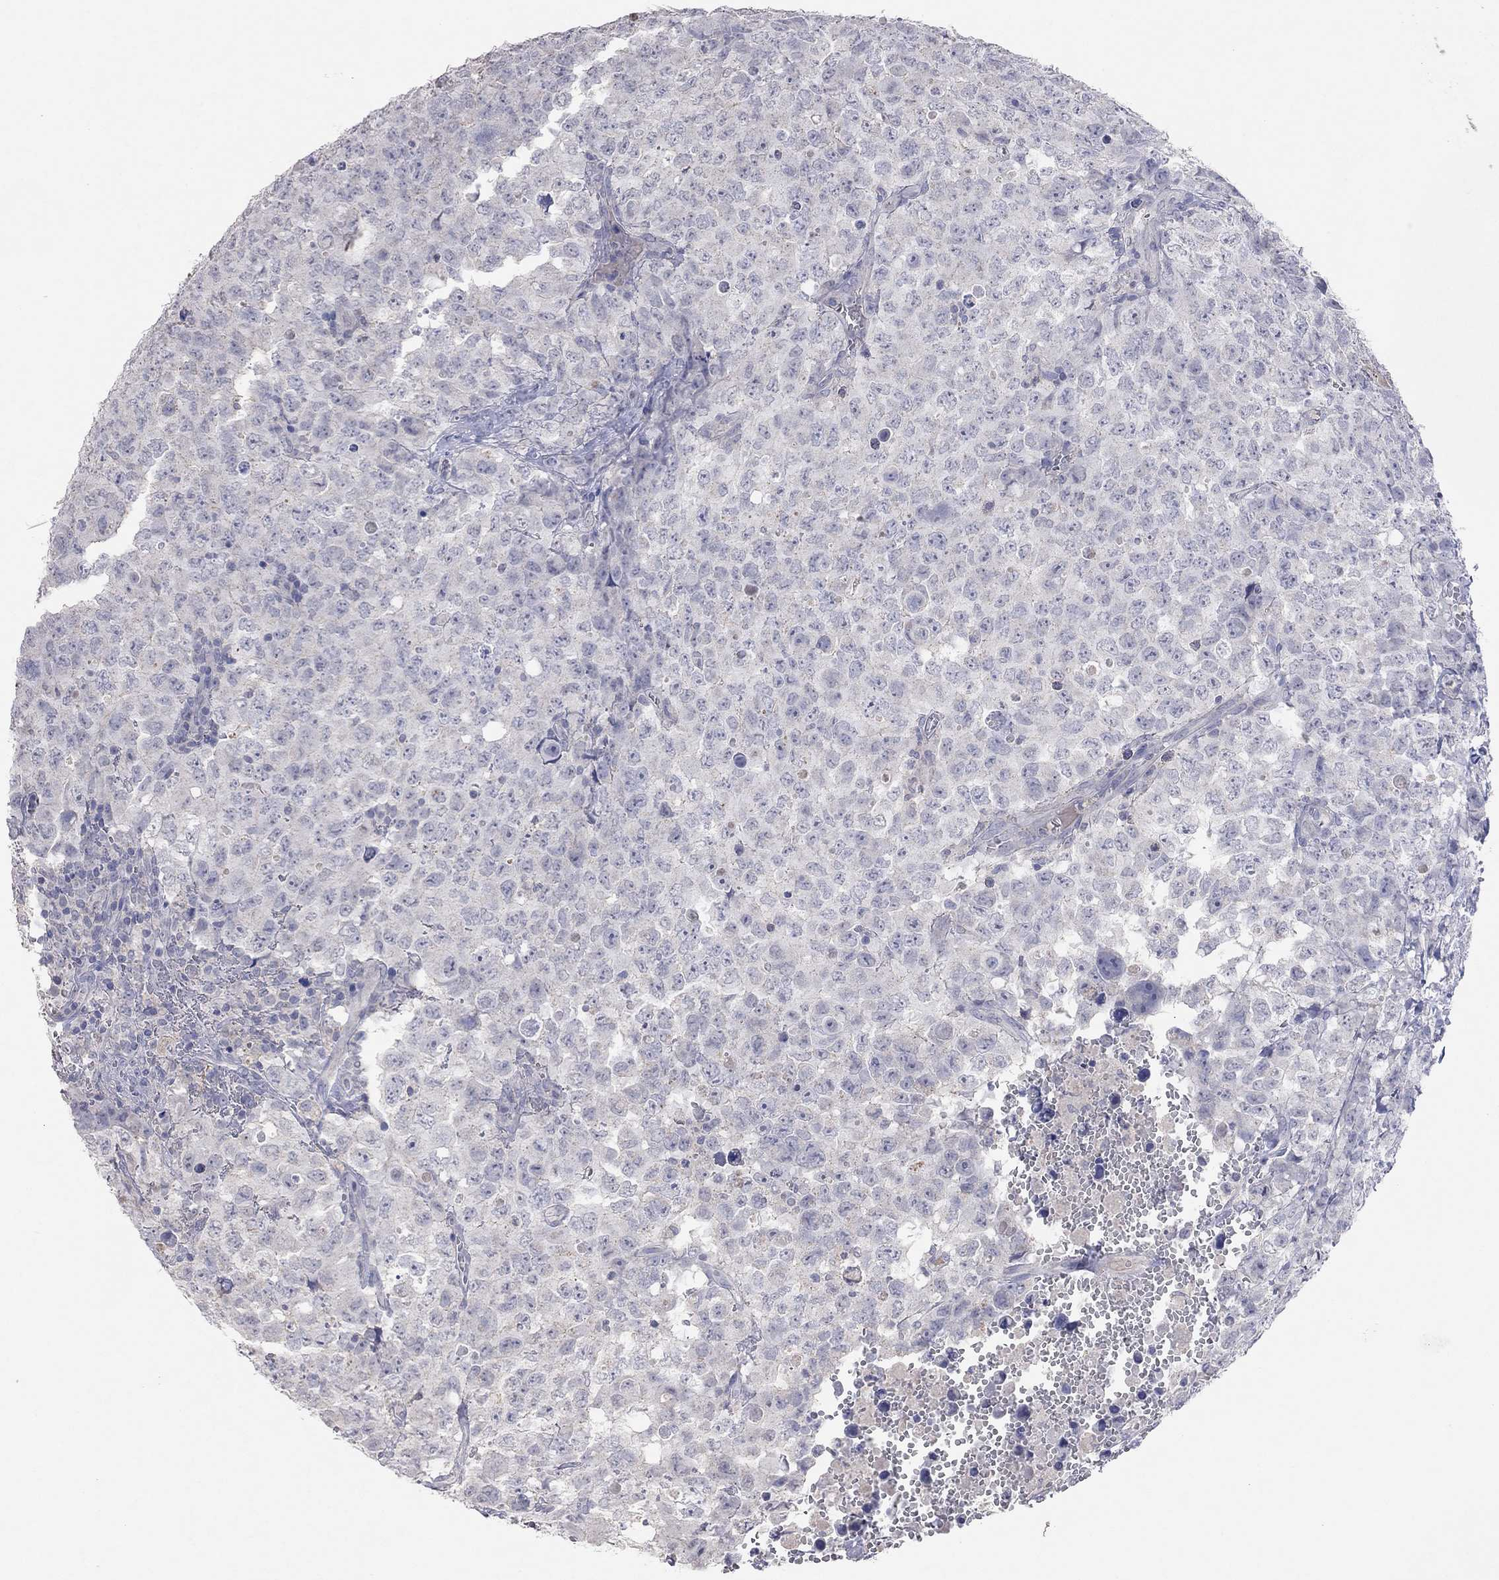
{"staining": {"intensity": "negative", "quantity": "none", "location": "none"}, "tissue": "testis cancer", "cell_type": "Tumor cells", "image_type": "cancer", "snomed": [{"axis": "morphology", "description": "Carcinoma, Embryonal, NOS"}, {"axis": "topography", "description": "Testis"}], "caption": "Photomicrograph shows no significant protein expression in tumor cells of embryonal carcinoma (testis).", "gene": "MMP13", "patient": {"sex": "male", "age": 23}}